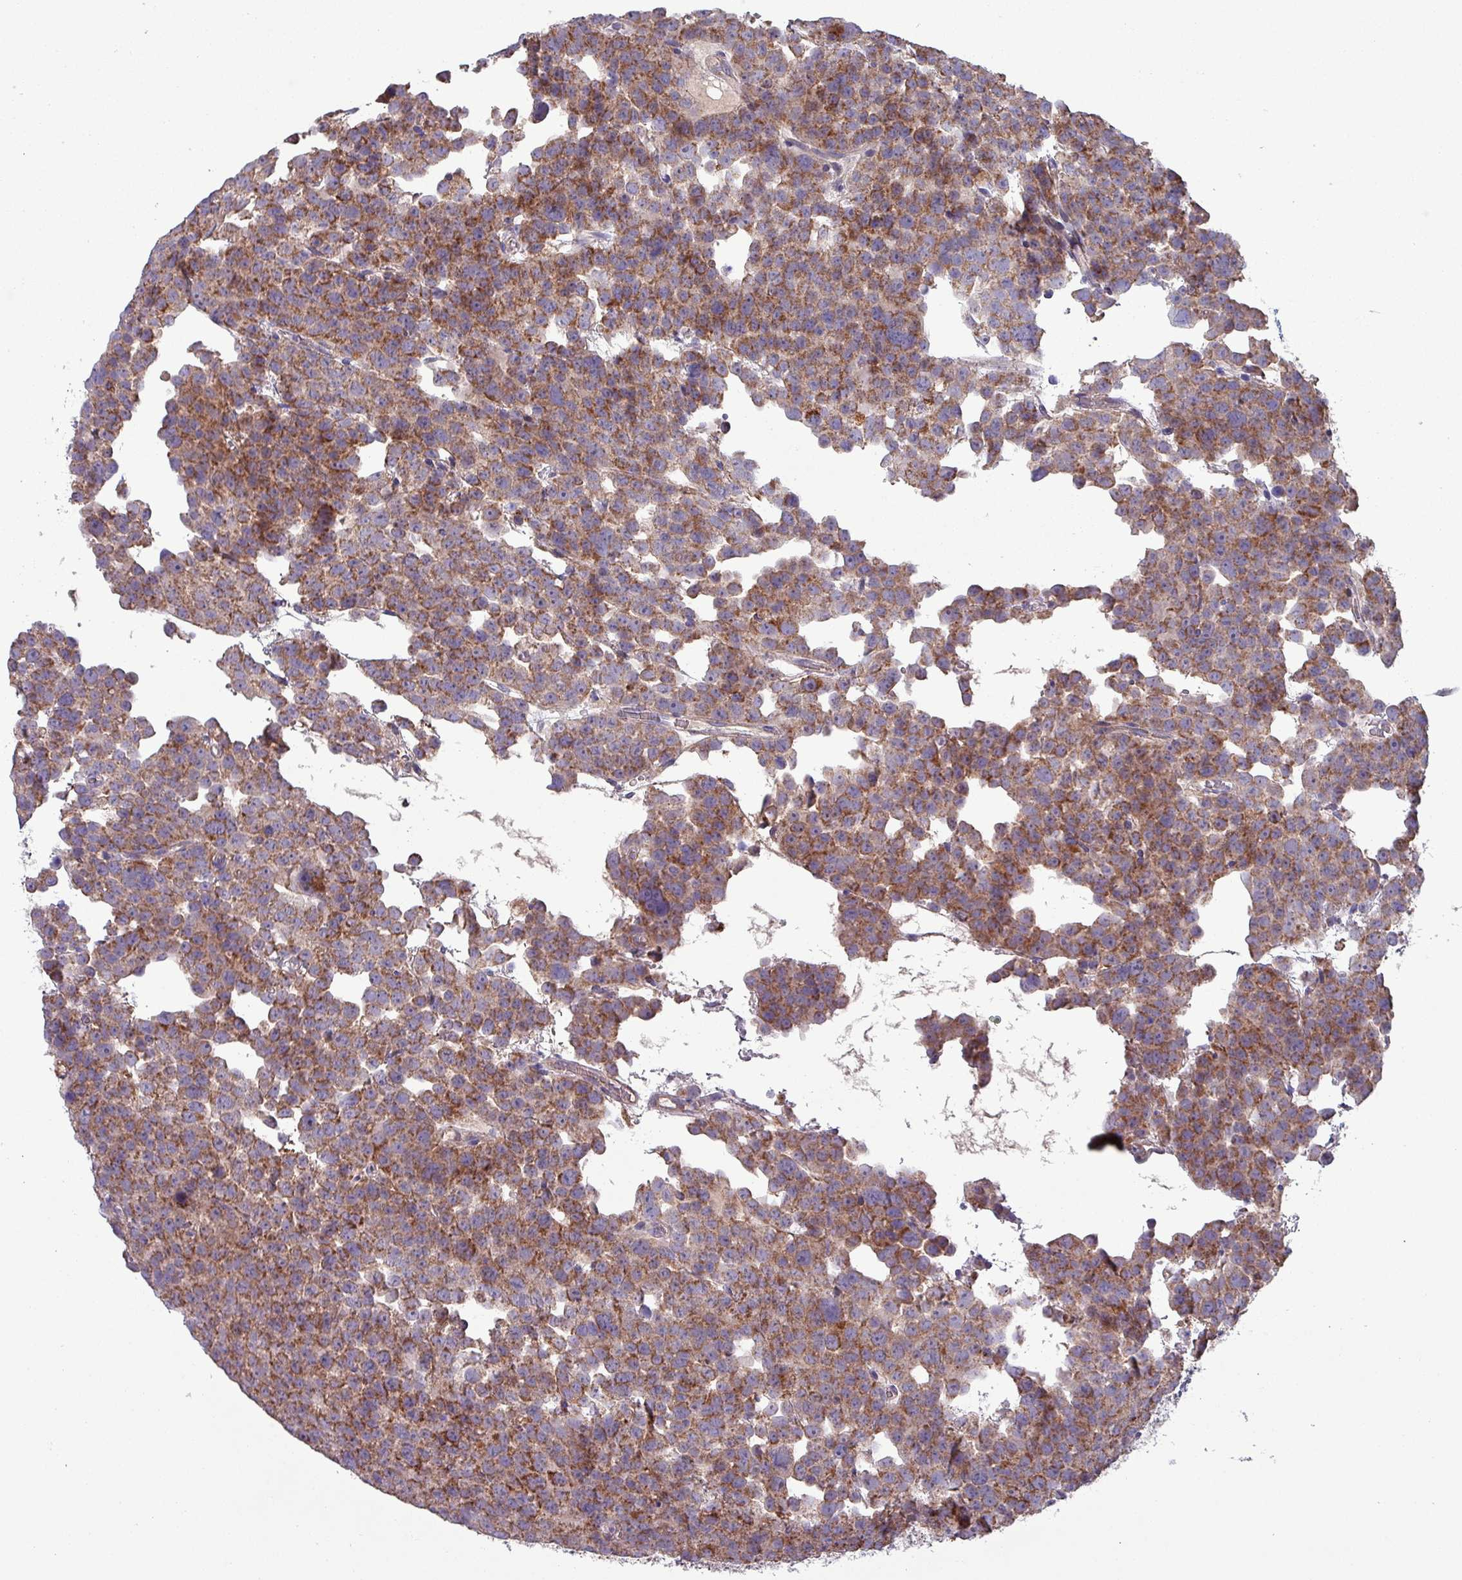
{"staining": {"intensity": "strong", "quantity": ">75%", "location": "cytoplasmic/membranous"}, "tissue": "testis cancer", "cell_type": "Tumor cells", "image_type": "cancer", "snomed": [{"axis": "morphology", "description": "Seminoma, NOS"}, {"axis": "topography", "description": "Testis"}], "caption": "The immunohistochemical stain shows strong cytoplasmic/membranous positivity in tumor cells of testis cancer (seminoma) tissue. Nuclei are stained in blue.", "gene": "ZNF322", "patient": {"sex": "male", "age": 71}}